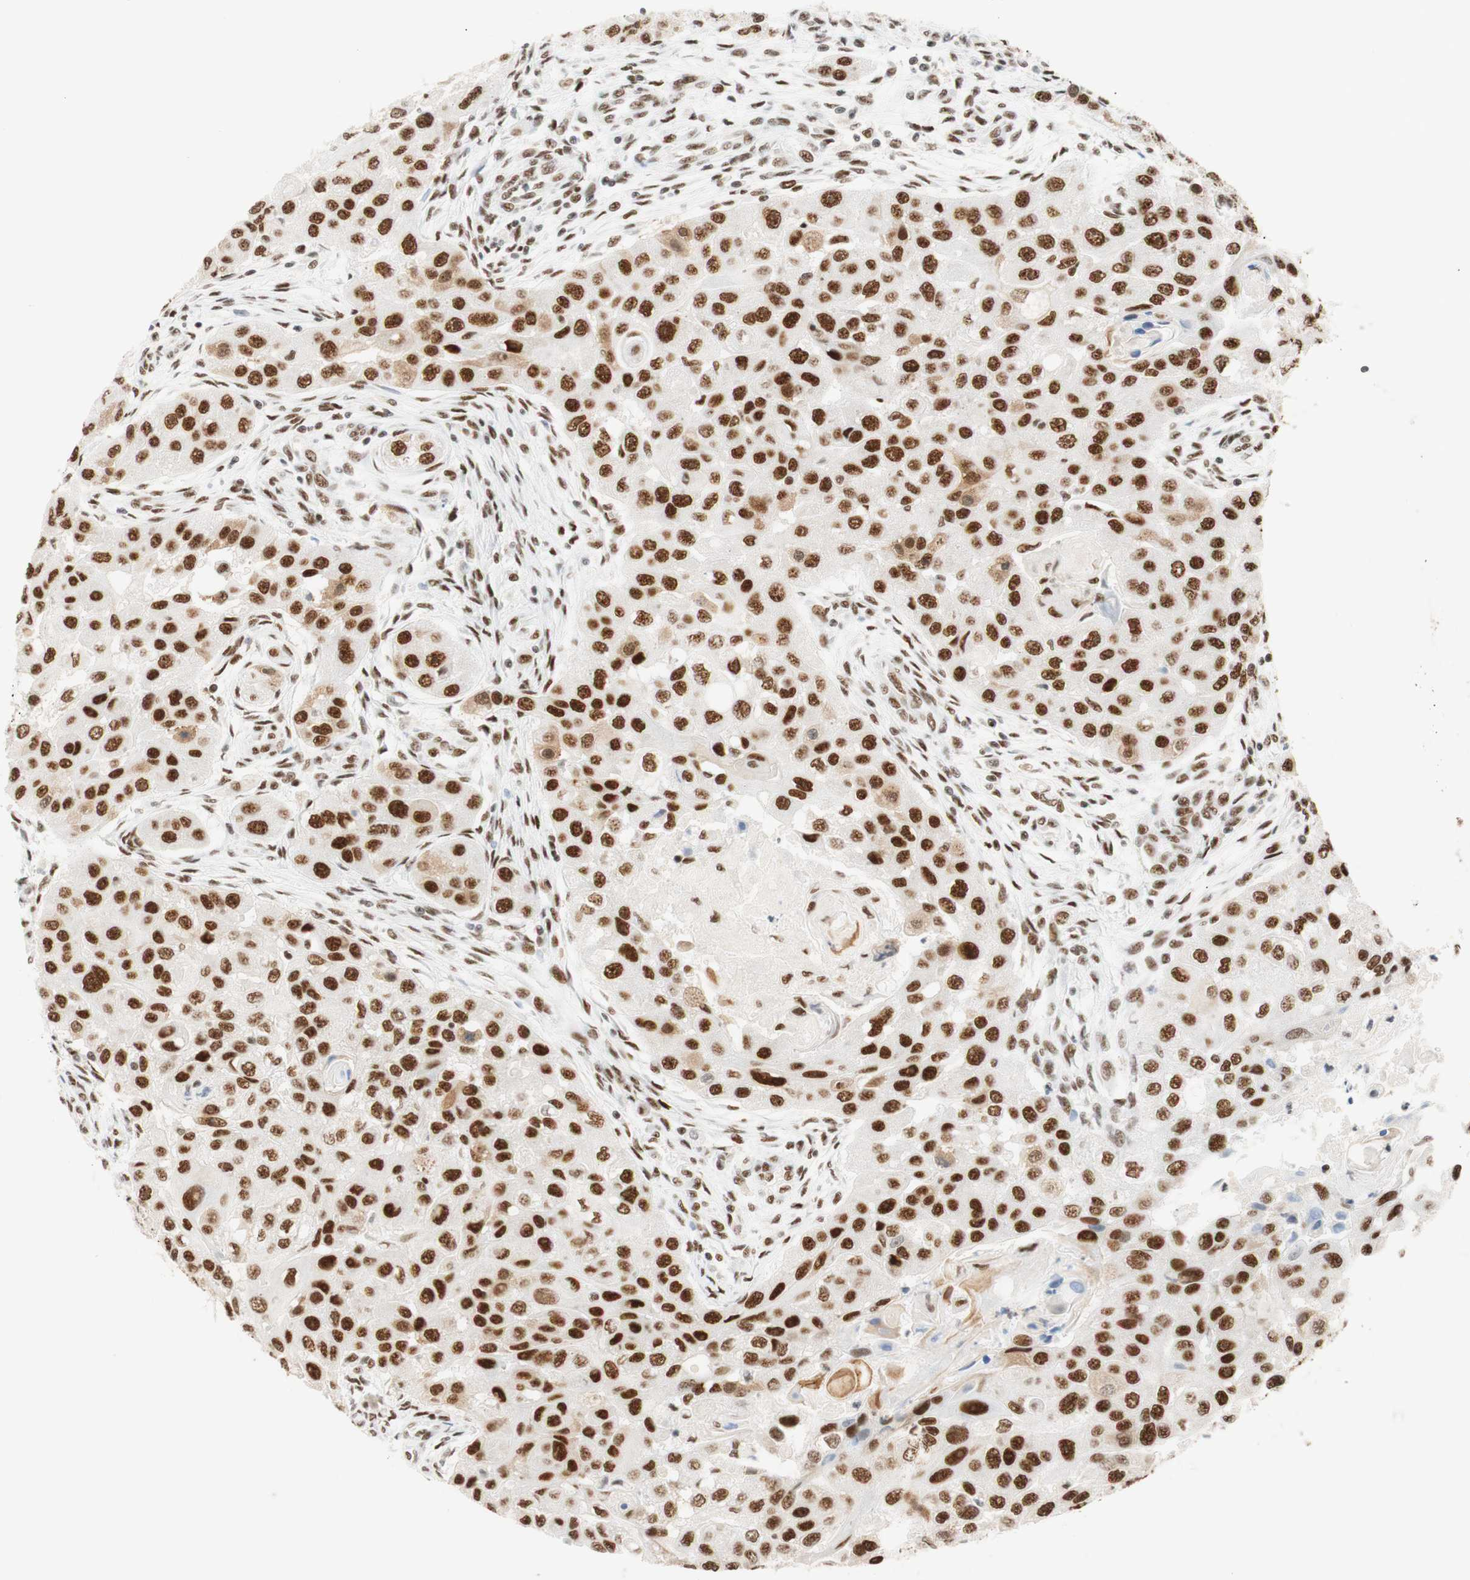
{"staining": {"intensity": "moderate", "quantity": ">75%", "location": "nuclear"}, "tissue": "head and neck cancer", "cell_type": "Tumor cells", "image_type": "cancer", "snomed": [{"axis": "morphology", "description": "Normal tissue, NOS"}, {"axis": "morphology", "description": "Squamous cell carcinoma, NOS"}, {"axis": "topography", "description": "Skeletal muscle"}, {"axis": "topography", "description": "Head-Neck"}], "caption": "Brown immunohistochemical staining in head and neck squamous cell carcinoma exhibits moderate nuclear positivity in approximately >75% of tumor cells.", "gene": "RNF20", "patient": {"sex": "male", "age": 51}}